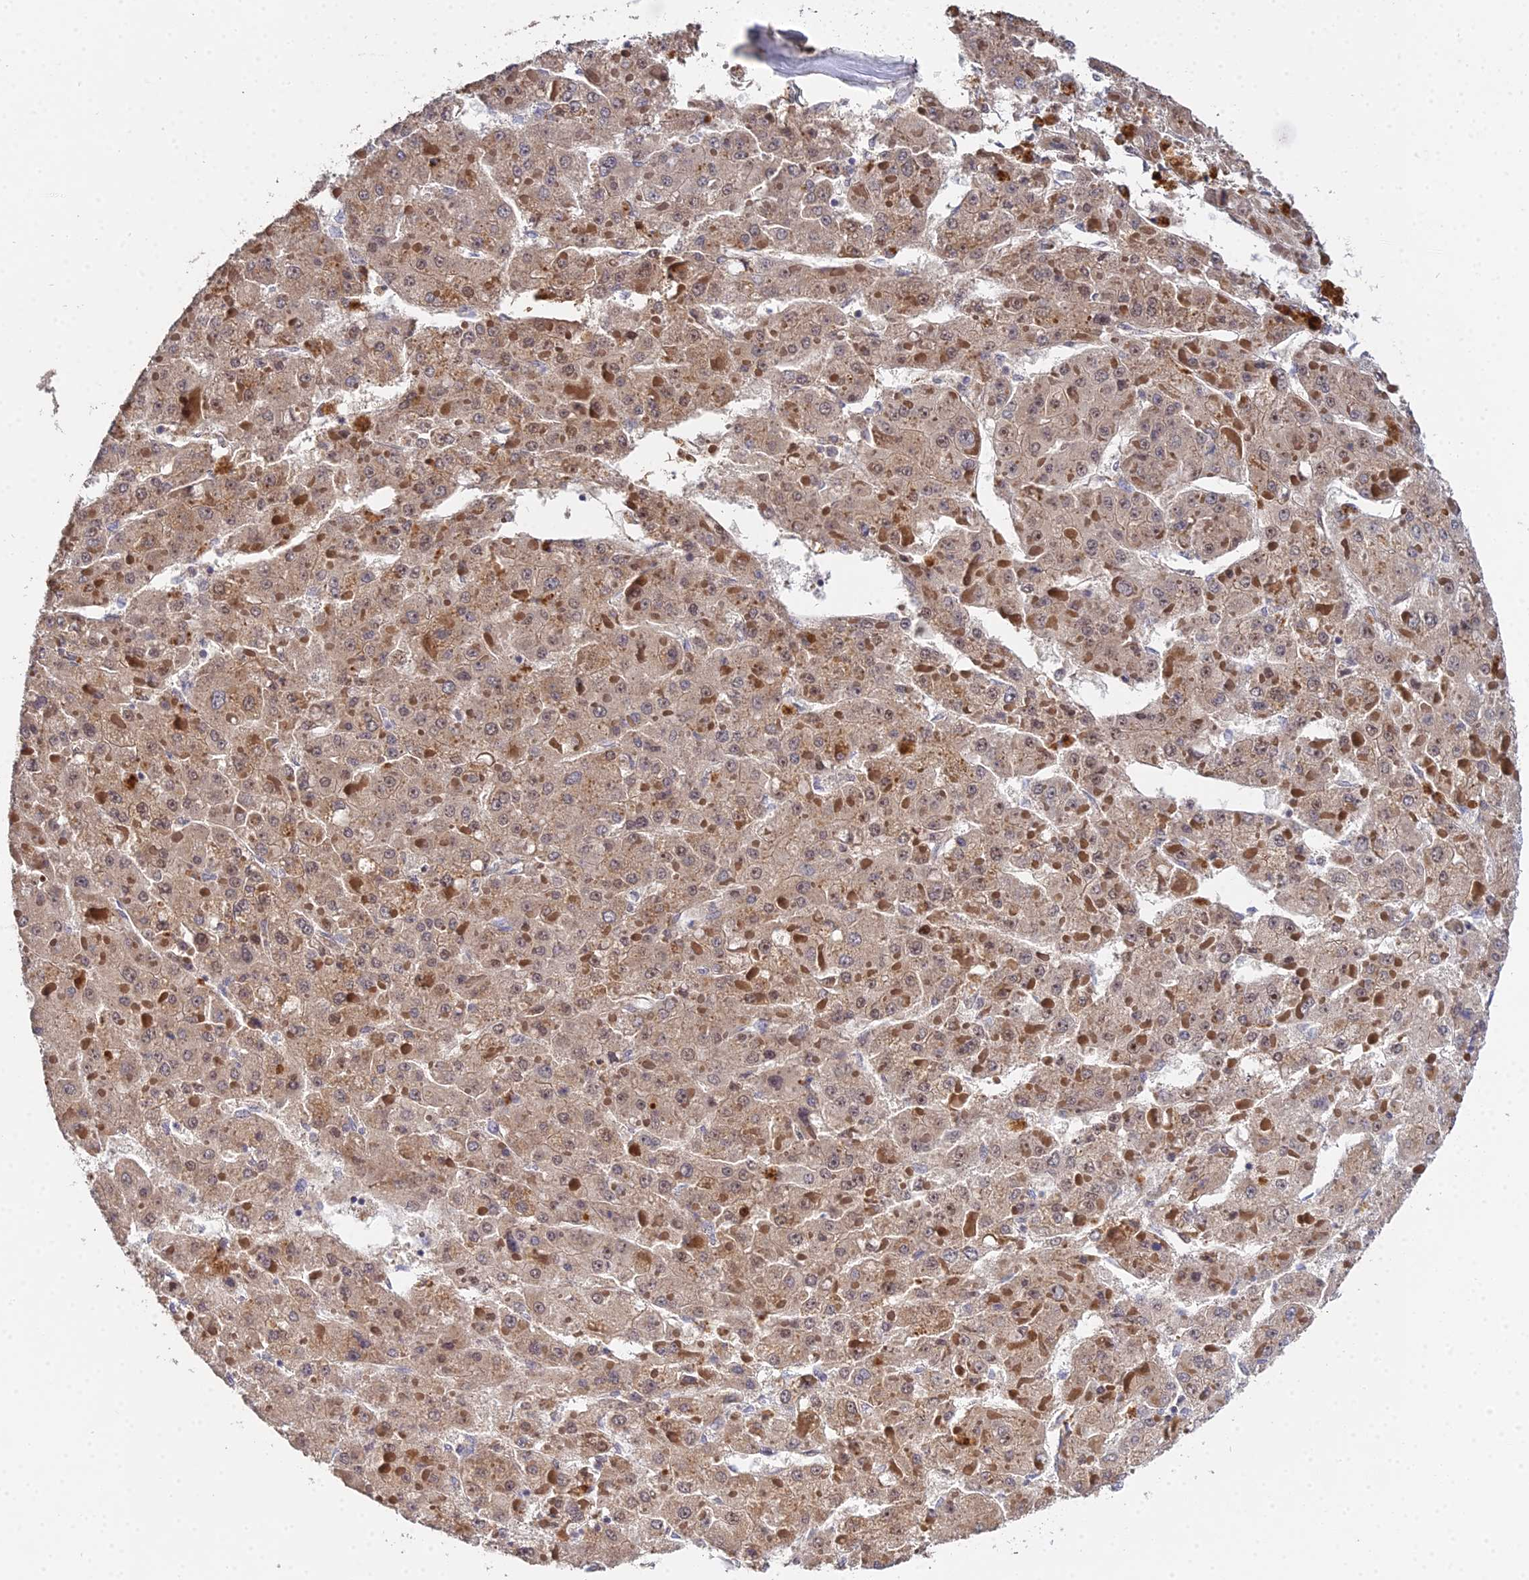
{"staining": {"intensity": "moderate", "quantity": ">75%", "location": "cytoplasmic/membranous,nuclear"}, "tissue": "liver cancer", "cell_type": "Tumor cells", "image_type": "cancer", "snomed": [{"axis": "morphology", "description": "Carcinoma, Hepatocellular, NOS"}, {"axis": "topography", "description": "Liver"}], "caption": "IHC image of neoplastic tissue: human liver hepatocellular carcinoma stained using IHC displays medium levels of moderate protein expression localized specifically in the cytoplasmic/membranous and nuclear of tumor cells, appearing as a cytoplasmic/membranous and nuclear brown color.", "gene": "ERCC5", "patient": {"sex": "female", "age": 73}}